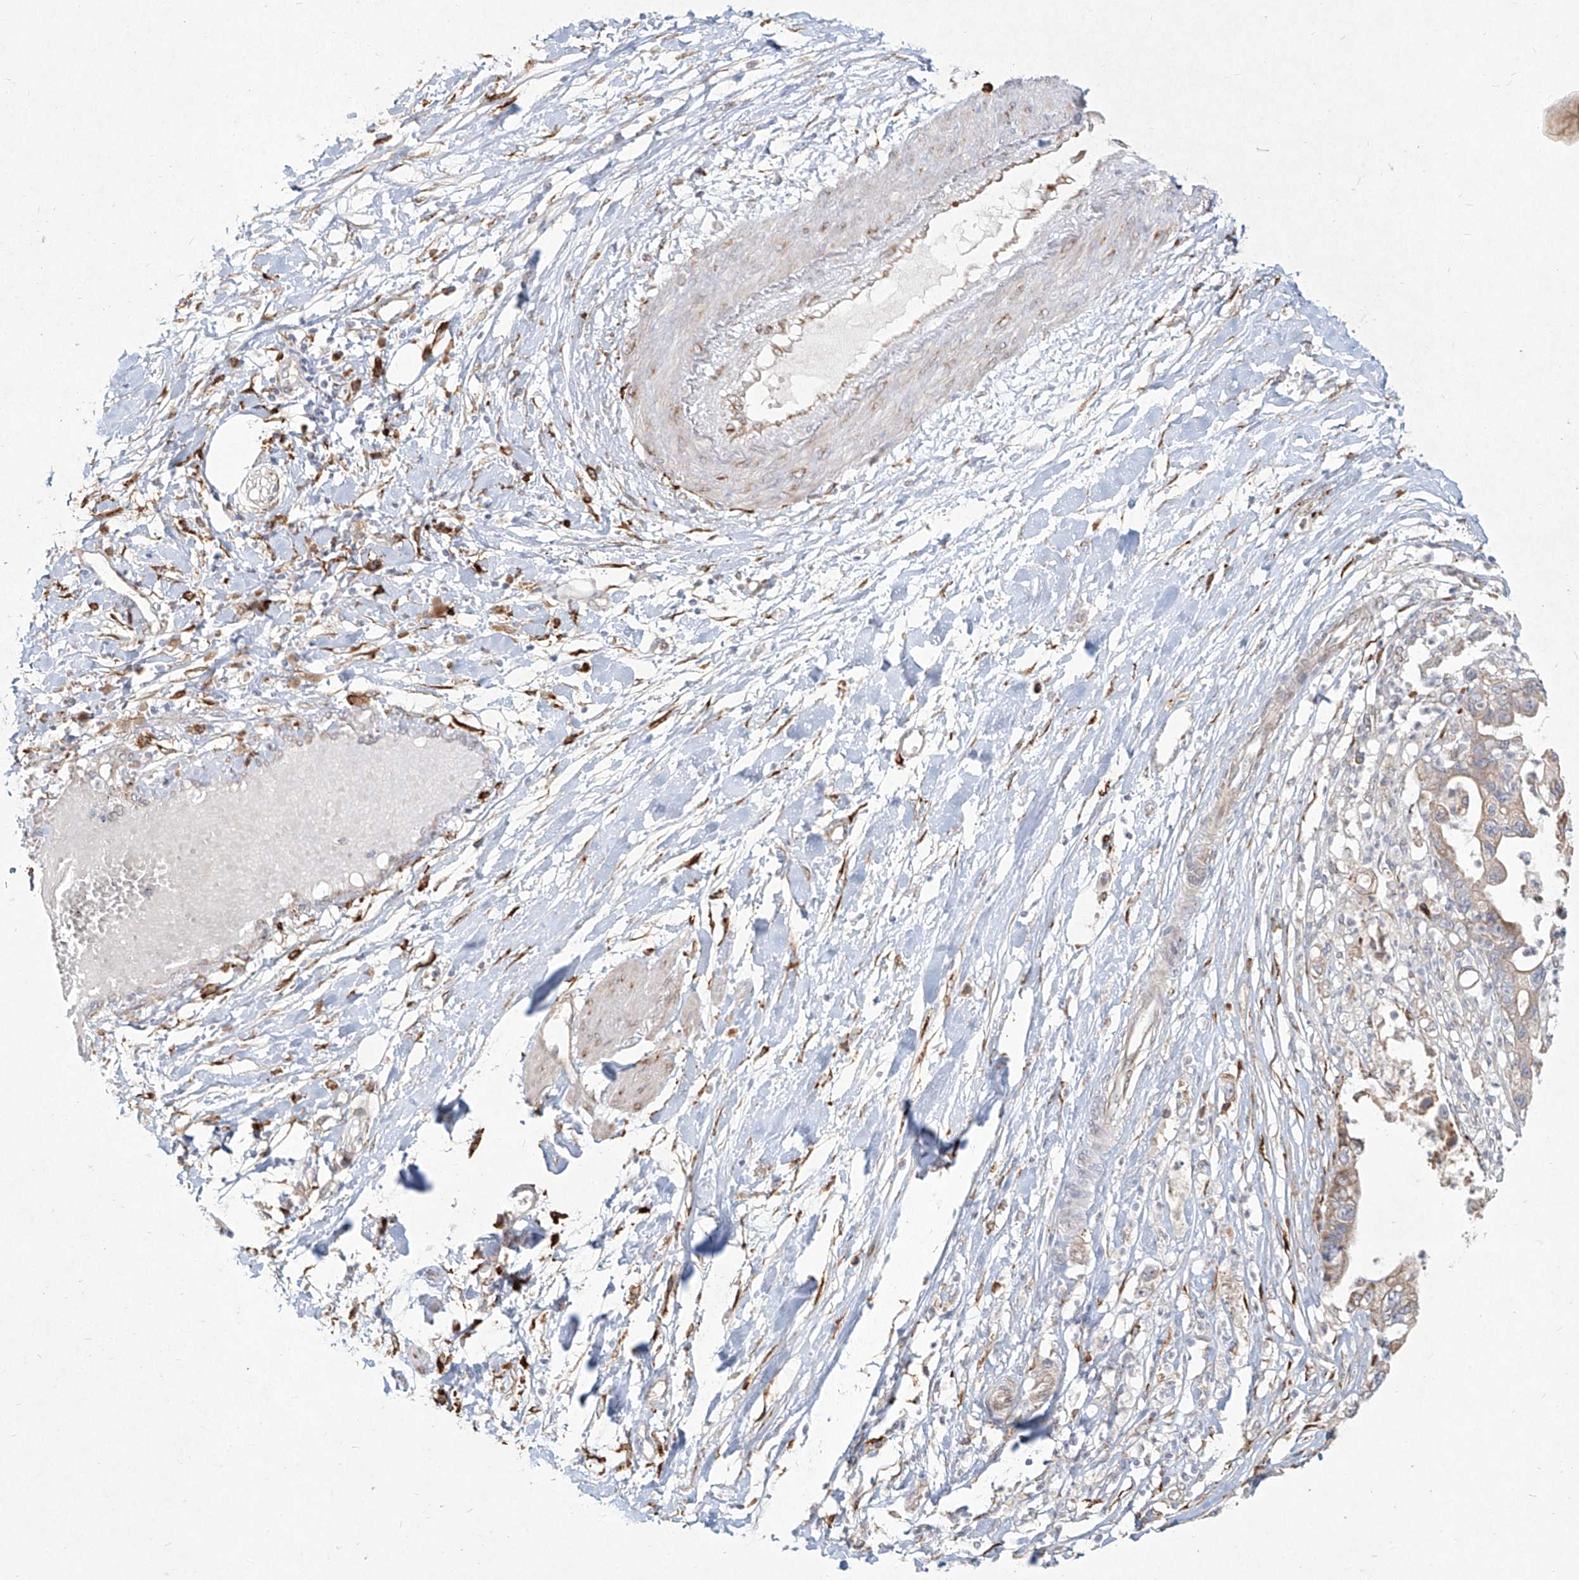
{"staining": {"intensity": "negative", "quantity": "none", "location": "none"}, "tissue": "pancreatic cancer", "cell_type": "Tumor cells", "image_type": "cancer", "snomed": [{"axis": "morphology", "description": "Adenocarcinoma, NOS"}, {"axis": "topography", "description": "Pancreas"}], "caption": "This is a histopathology image of immunohistochemistry staining of pancreatic cancer, which shows no expression in tumor cells.", "gene": "CD209", "patient": {"sex": "male", "age": 56}}